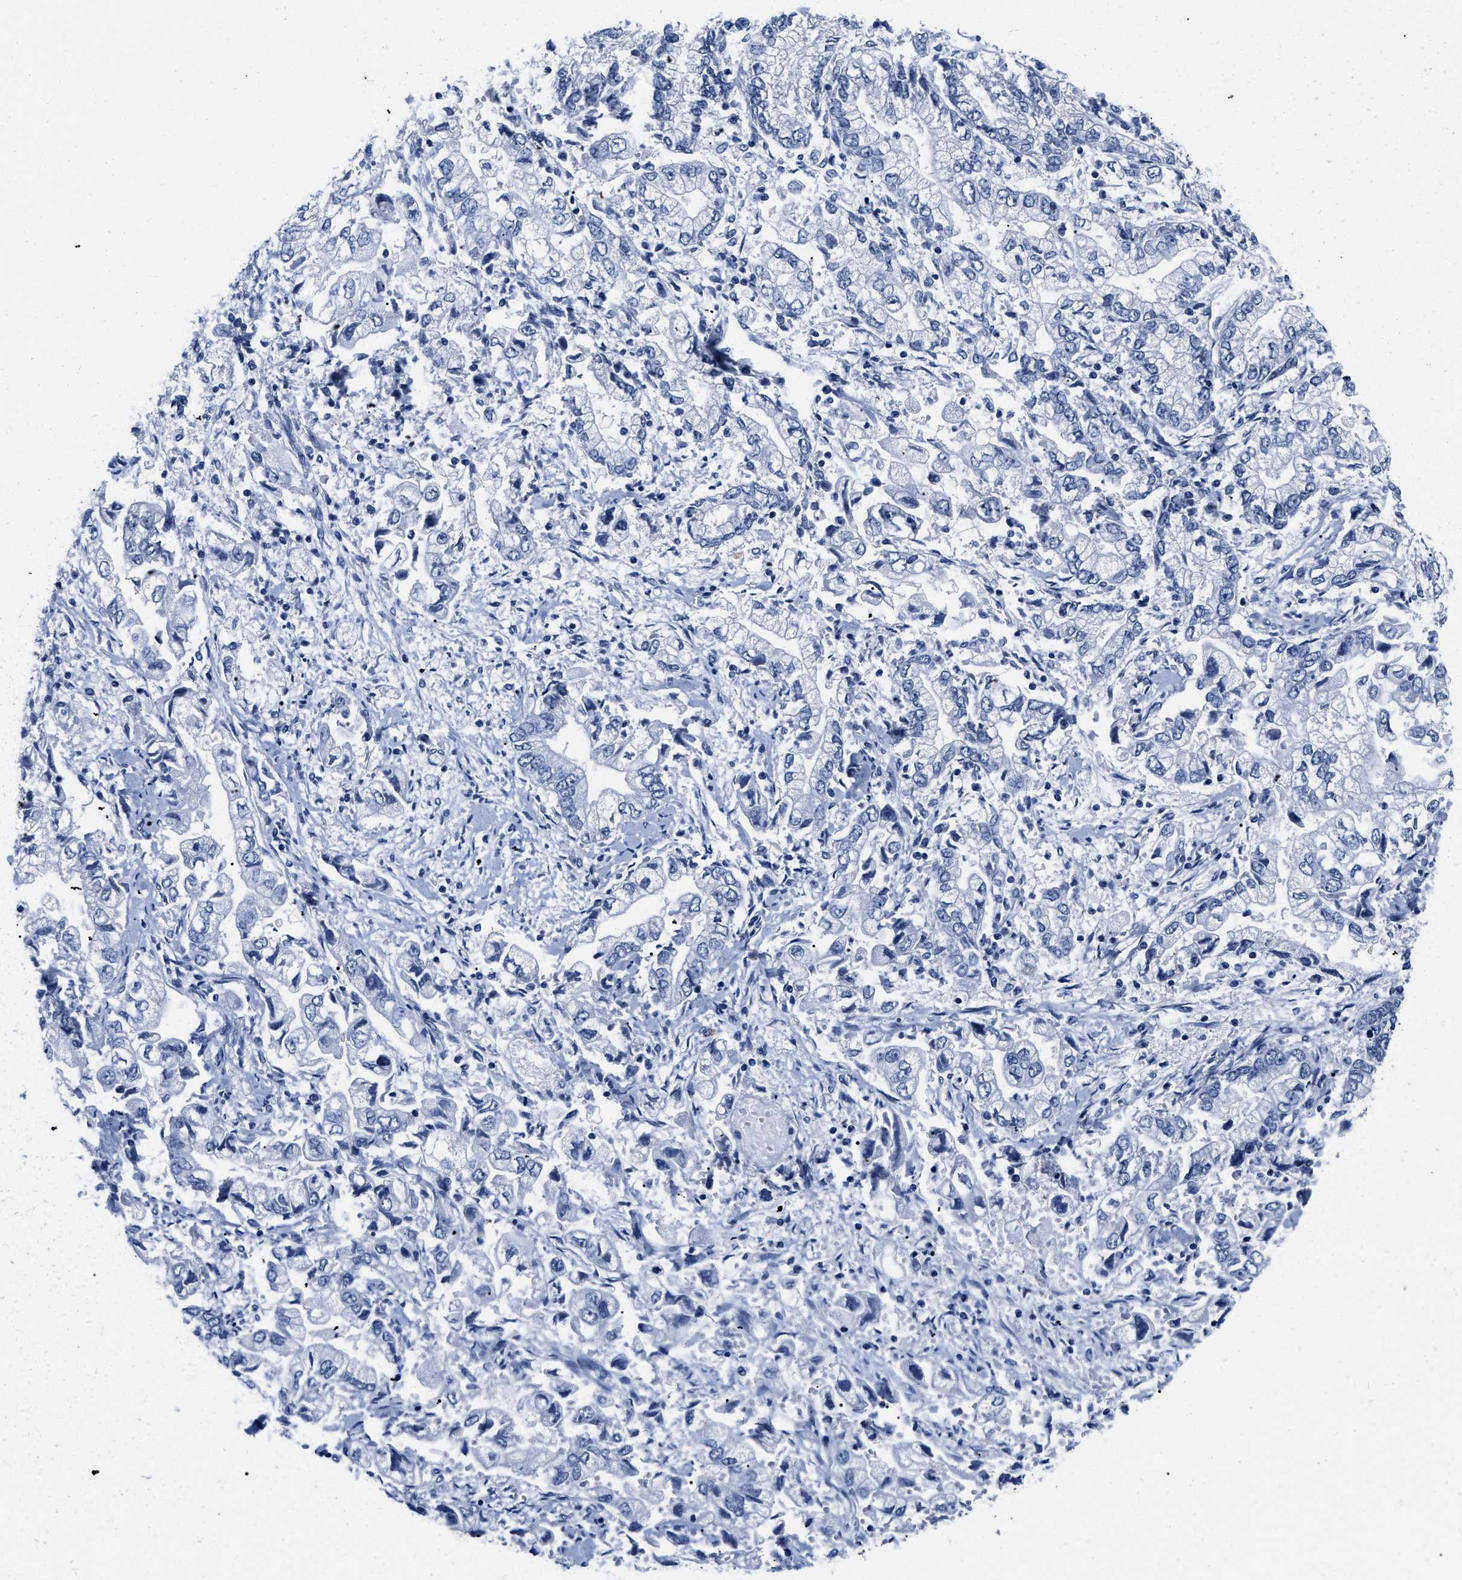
{"staining": {"intensity": "negative", "quantity": "none", "location": "none"}, "tissue": "stomach cancer", "cell_type": "Tumor cells", "image_type": "cancer", "snomed": [{"axis": "morphology", "description": "Normal tissue, NOS"}, {"axis": "morphology", "description": "Adenocarcinoma, NOS"}, {"axis": "topography", "description": "Stomach"}], "caption": "There is no significant positivity in tumor cells of stomach cancer (adenocarcinoma).", "gene": "CER1", "patient": {"sex": "male", "age": 62}}